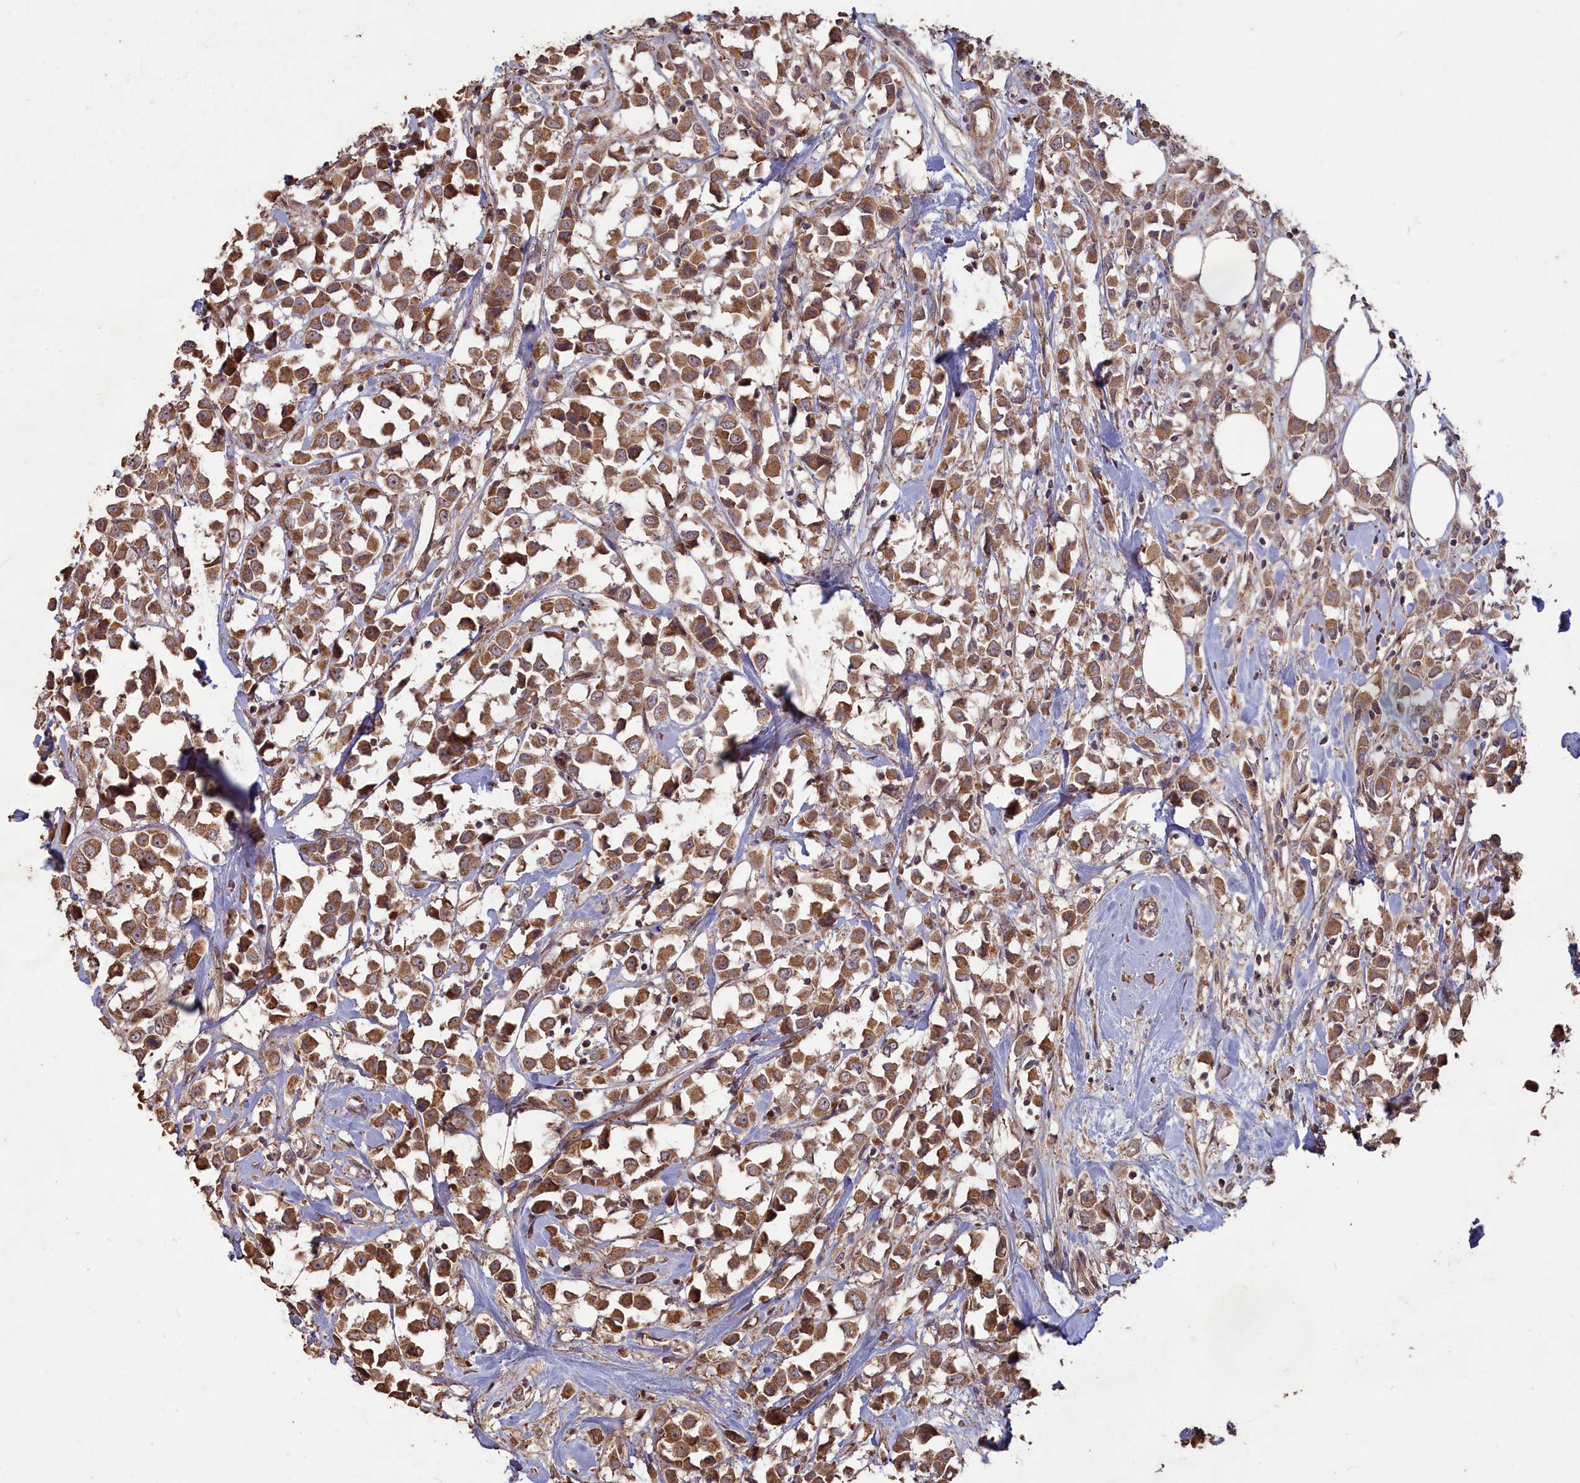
{"staining": {"intensity": "moderate", "quantity": ">75%", "location": "cytoplasmic/membranous"}, "tissue": "breast cancer", "cell_type": "Tumor cells", "image_type": "cancer", "snomed": [{"axis": "morphology", "description": "Duct carcinoma"}, {"axis": "topography", "description": "Breast"}], "caption": "A medium amount of moderate cytoplasmic/membranous expression is identified in approximately >75% of tumor cells in breast cancer tissue.", "gene": "LAYN", "patient": {"sex": "female", "age": 61}}